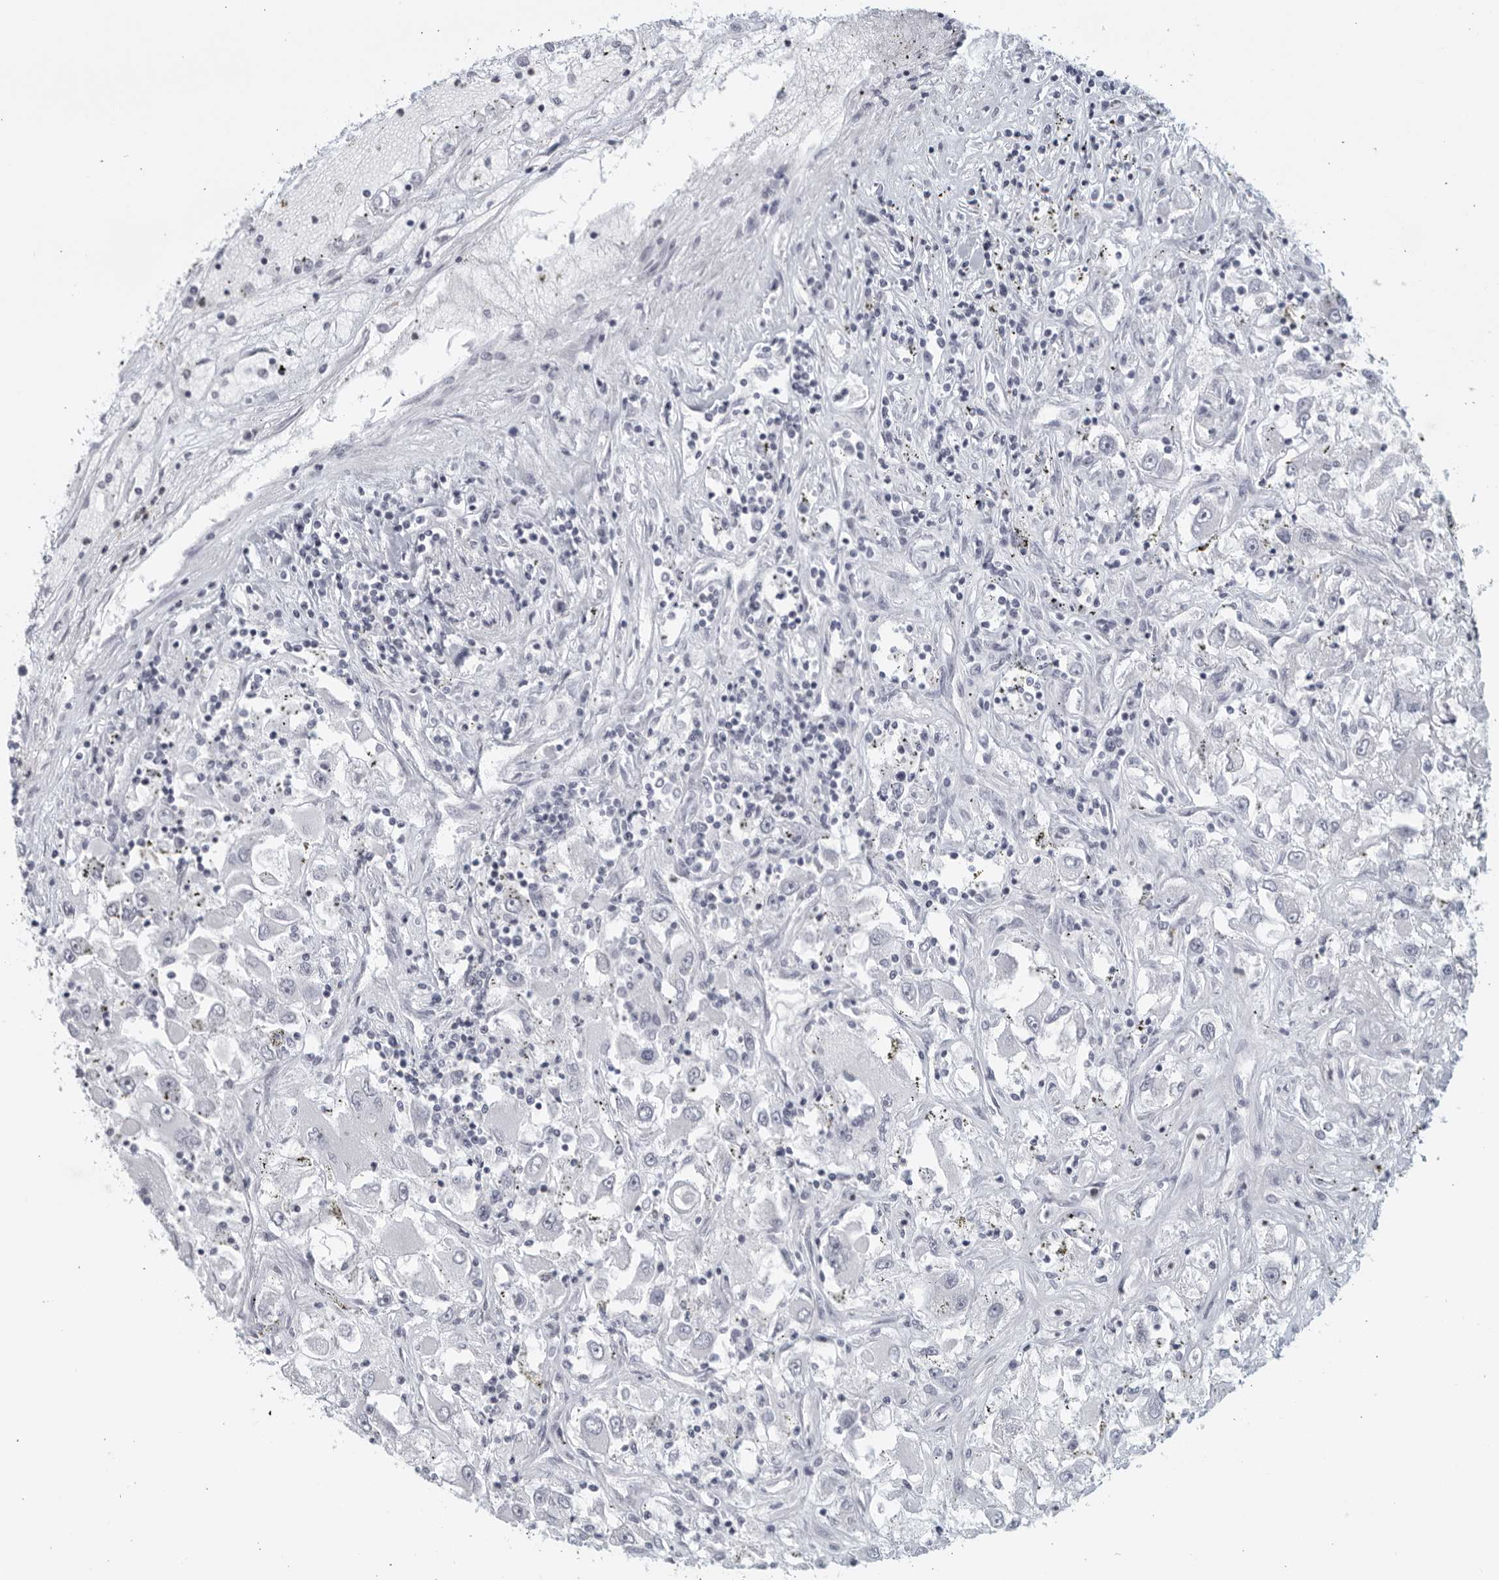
{"staining": {"intensity": "negative", "quantity": "none", "location": "none"}, "tissue": "renal cancer", "cell_type": "Tumor cells", "image_type": "cancer", "snomed": [{"axis": "morphology", "description": "Adenocarcinoma, NOS"}, {"axis": "topography", "description": "Kidney"}], "caption": "A high-resolution photomicrograph shows immunohistochemistry (IHC) staining of adenocarcinoma (renal), which shows no significant expression in tumor cells.", "gene": "KLK7", "patient": {"sex": "female", "age": 52}}